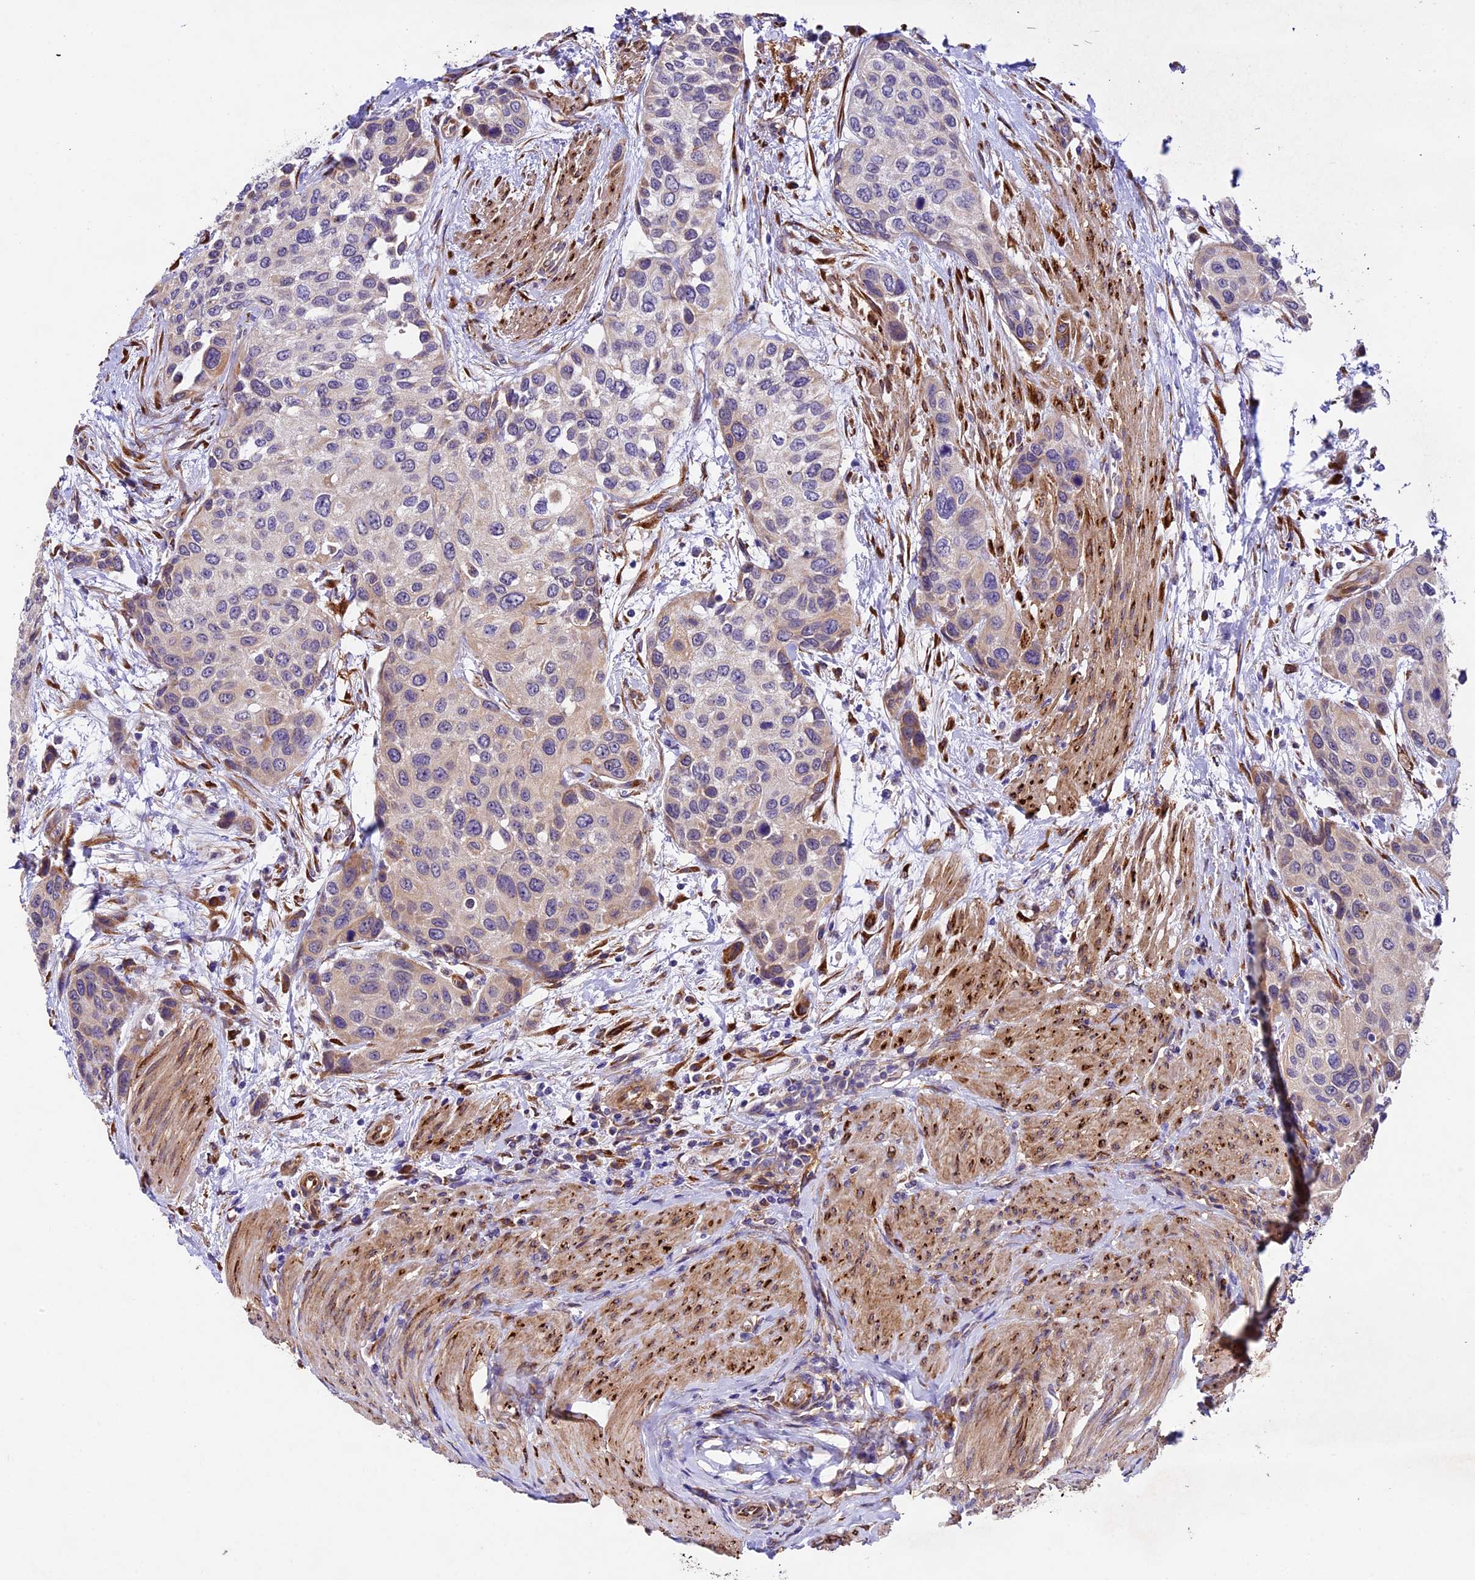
{"staining": {"intensity": "negative", "quantity": "none", "location": "none"}, "tissue": "urothelial cancer", "cell_type": "Tumor cells", "image_type": "cancer", "snomed": [{"axis": "morphology", "description": "Normal tissue, NOS"}, {"axis": "morphology", "description": "Urothelial carcinoma, High grade"}, {"axis": "topography", "description": "Vascular tissue"}, {"axis": "topography", "description": "Urinary bladder"}], "caption": "Protein analysis of urothelial cancer displays no significant expression in tumor cells. (Stains: DAB (3,3'-diaminobenzidine) immunohistochemistry (IHC) with hematoxylin counter stain, Microscopy: brightfield microscopy at high magnification).", "gene": "LSM7", "patient": {"sex": "female", "age": 56}}